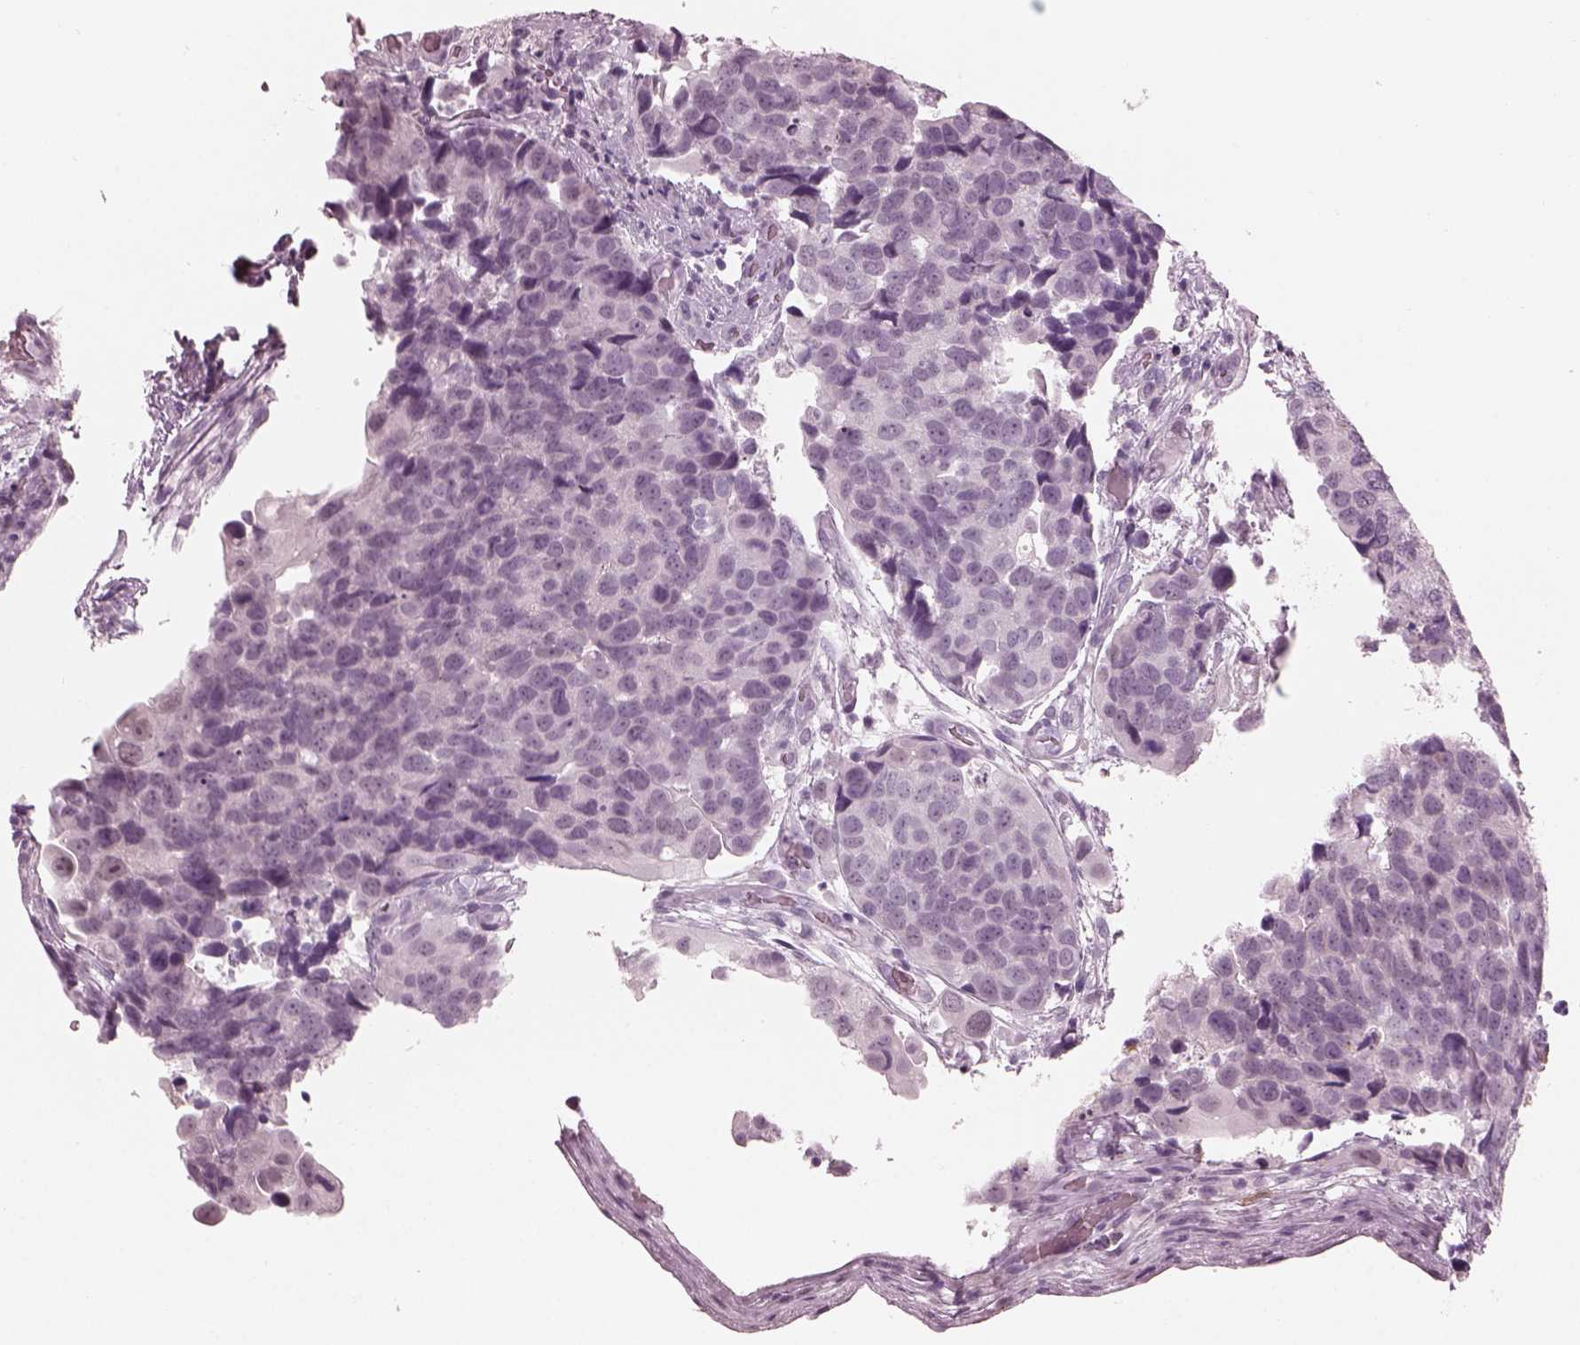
{"staining": {"intensity": "negative", "quantity": "none", "location": "none"}, "tissue": "urothelial cancer", "cell_type": "Tumor cells", "image_type": "cancer", "snomed": [{"axis": "morphology", "description": "Urothelial carcinoma, High grade"}, {"axis": "topography", "description": "Urinary bladder"}], "caption": "Tumor cells show no significant expression in urothelial cancer.", "gene": "C2orf81", "patient": {"sex": "male", "age": 60}}